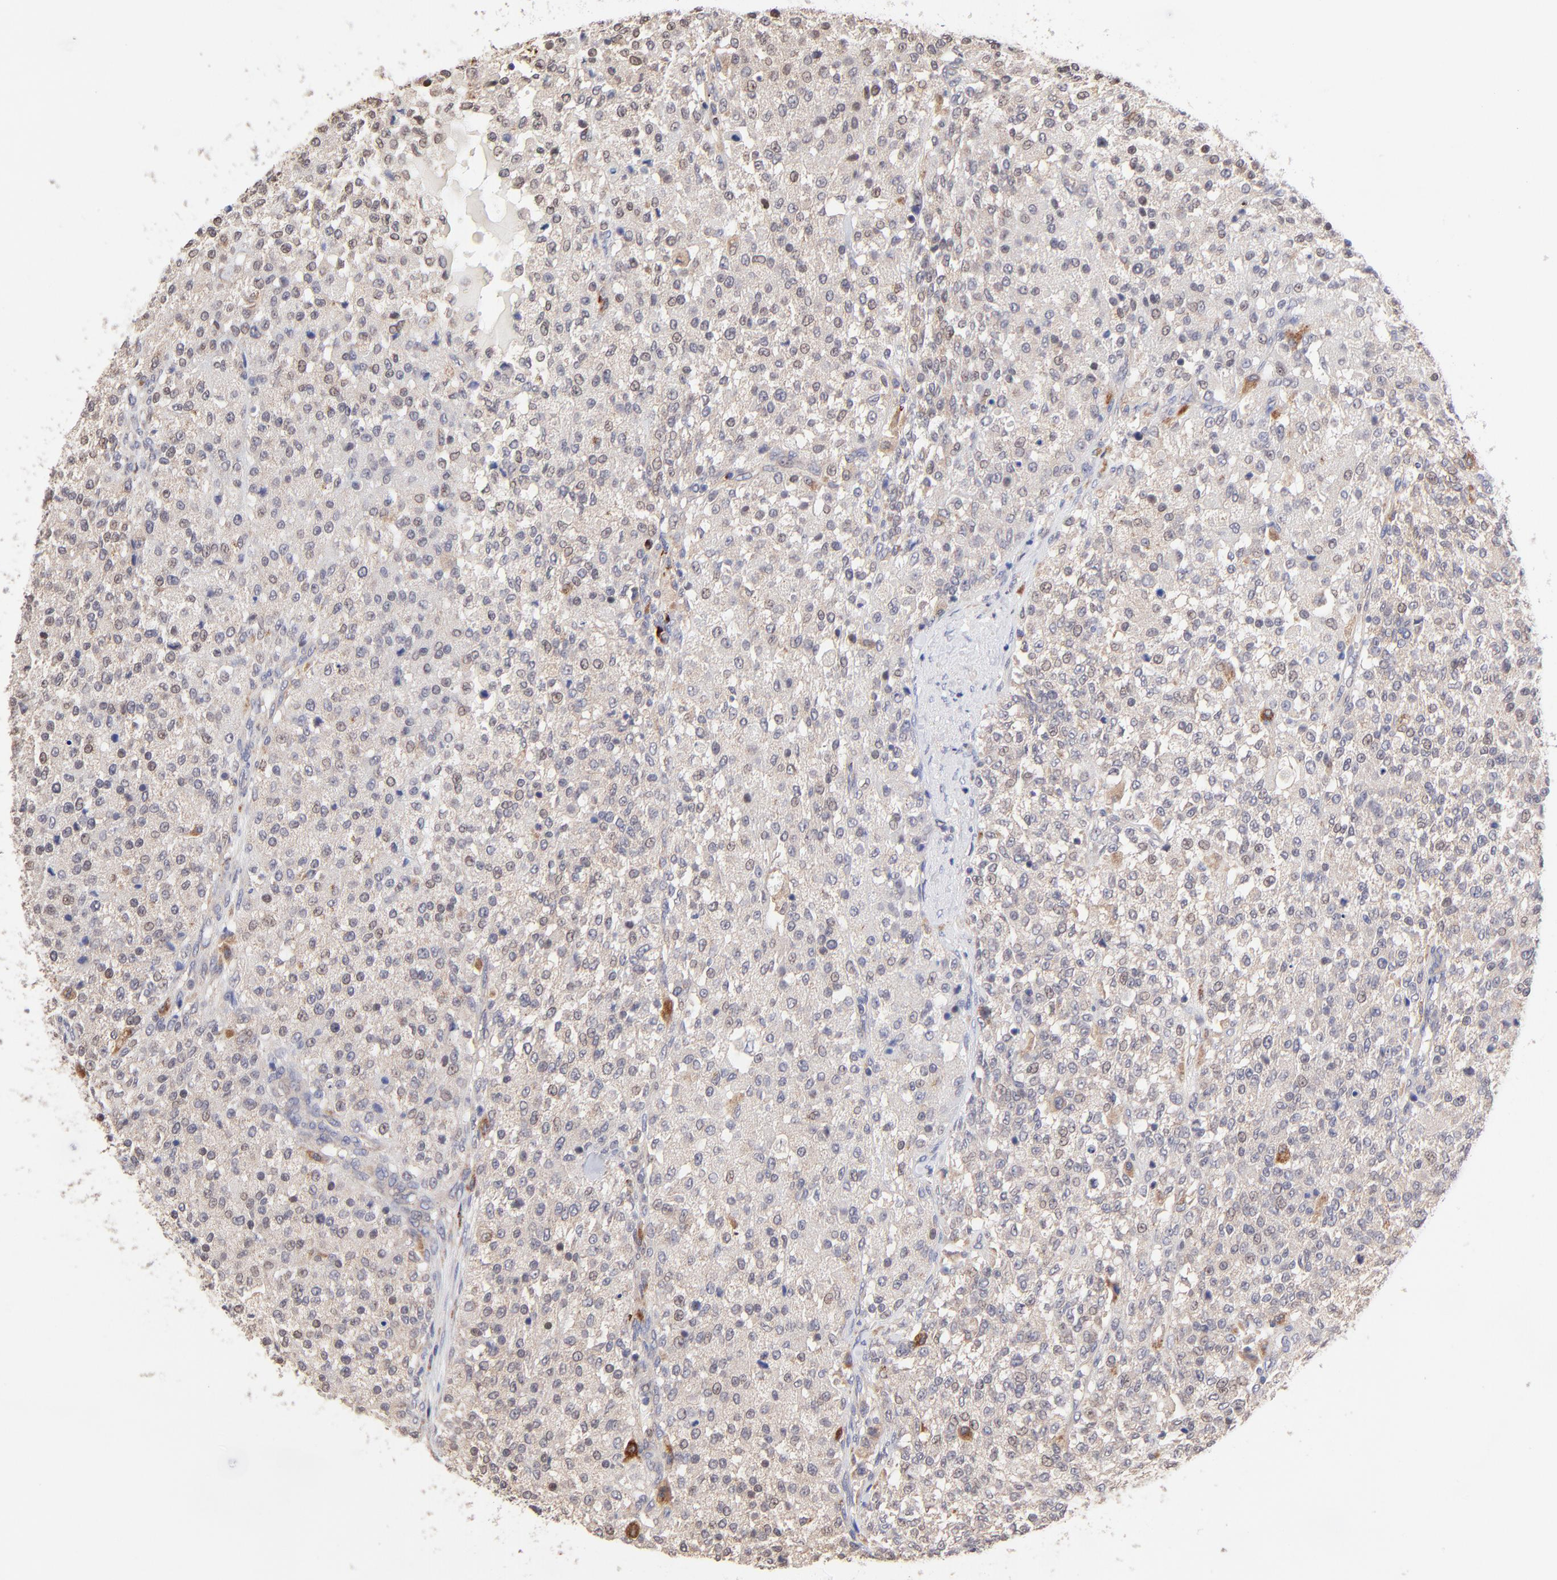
{"staining": {"intensity": "negative", "quantity": "none", "location": "none"}, "tissue": "testis cancer", "cell_type": "Tumor cells", "image_type": "cancer", "snomed": [{"axis": "morphology", "description": "Seminoma, NOS"}, {"axis": "topography", "description": "Testis"}], "caption": "This is an immunohistochemistry (IHC) micrograph of human testis cancer (seminoma). There is no positivity in tumor cells.", "gene": "PDE4B", "patient": {"sex": "male", "age": 59}}